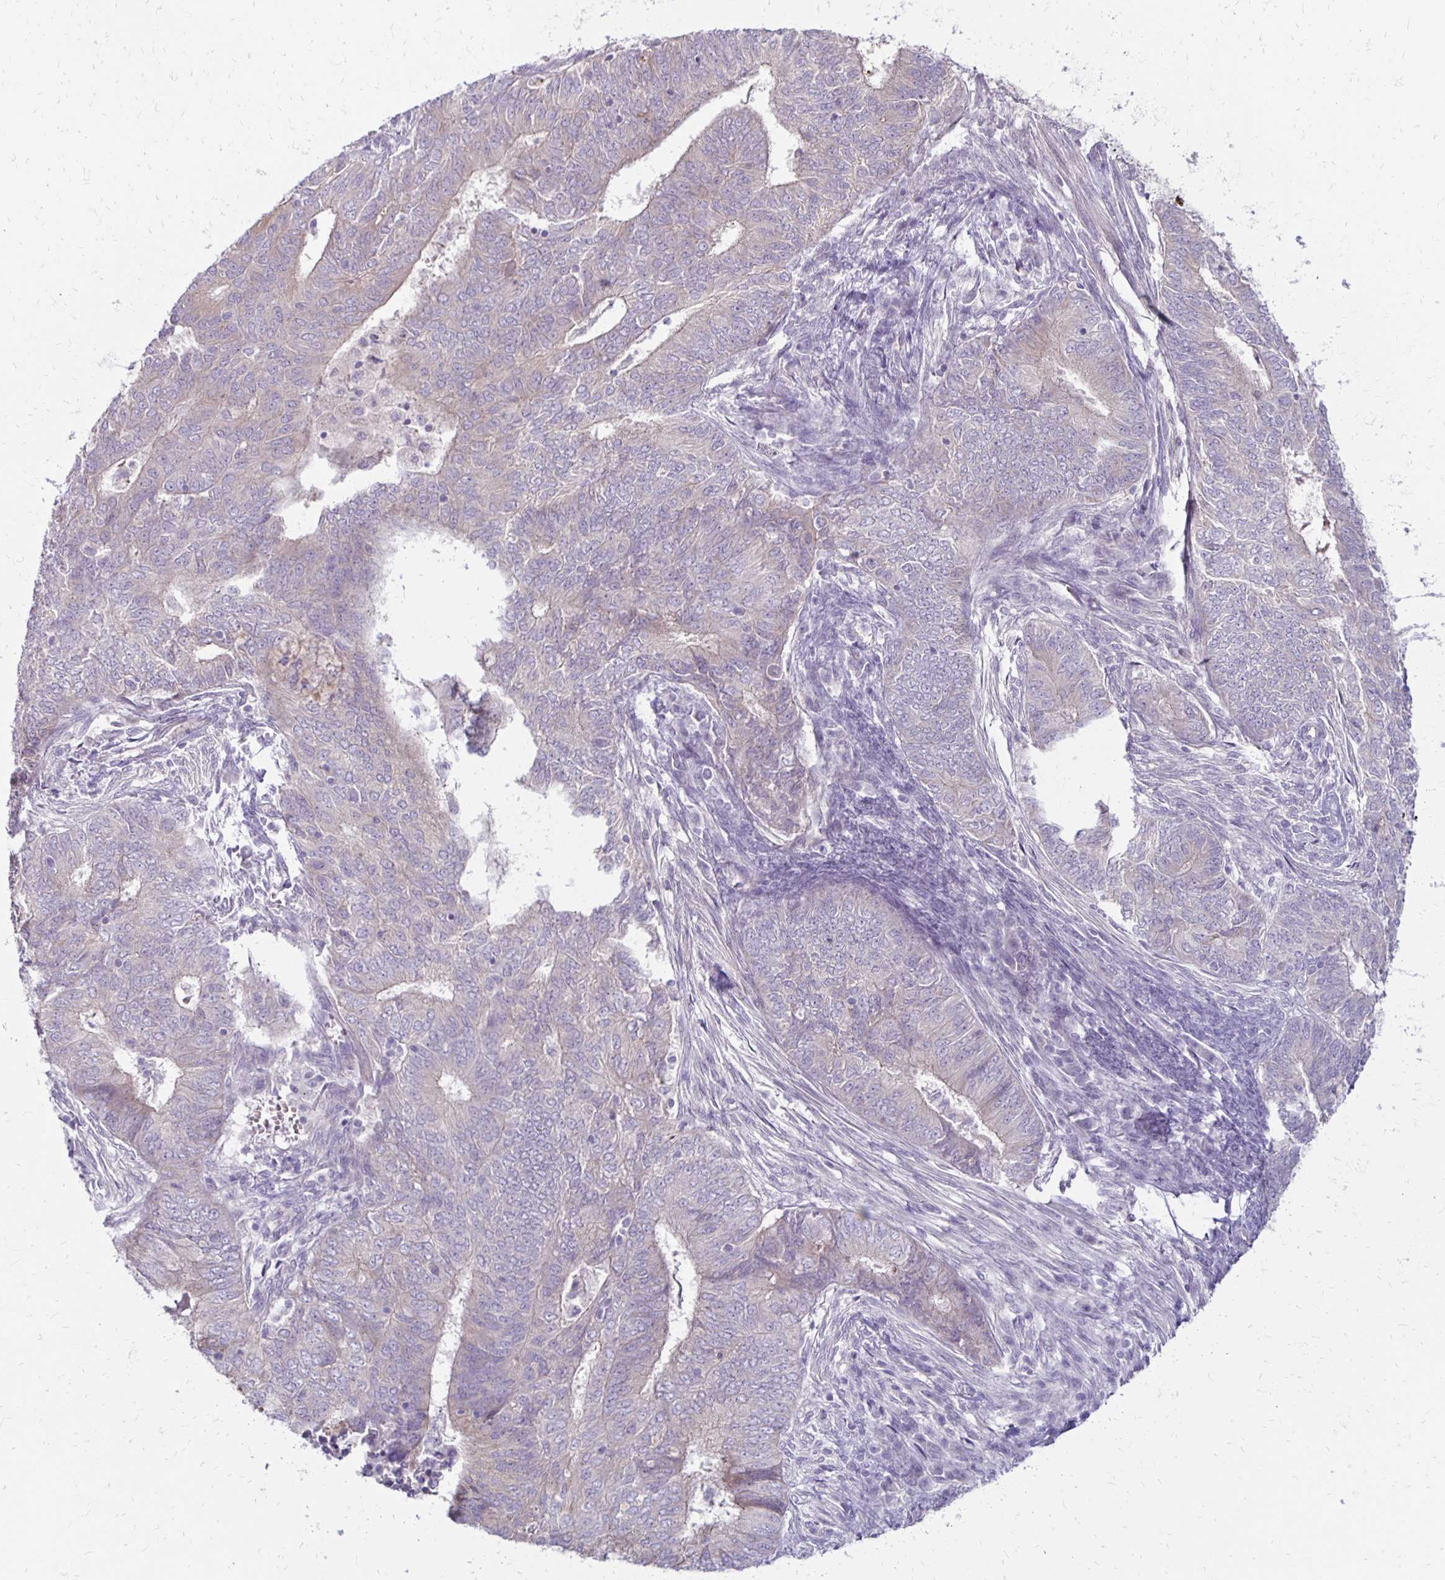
{"staining": {"intensity": "negative", "quantity": "none", "location": "none"}, "tissue": "endometrial cancer", "cell_type": "Tumor cells", "image_type": "cancer", "snomed": [{"axis": "morphology", "description": "Adenocarcinoma, NOS"}, {"axis": "topography", "description": "Endometrium"}], "caption": "The IHC image has no significant staining in tumor cells of adenocarcinoma (endometrial) tissue. (Stains: DAB (3,3'-diaminobenzidine) IHC with hematoxylin counter stain, Microscopy: brightfield microscopy at high magnification).", "gene": "KATNBL1", "patient": {"sex": "female", "age": 62}}